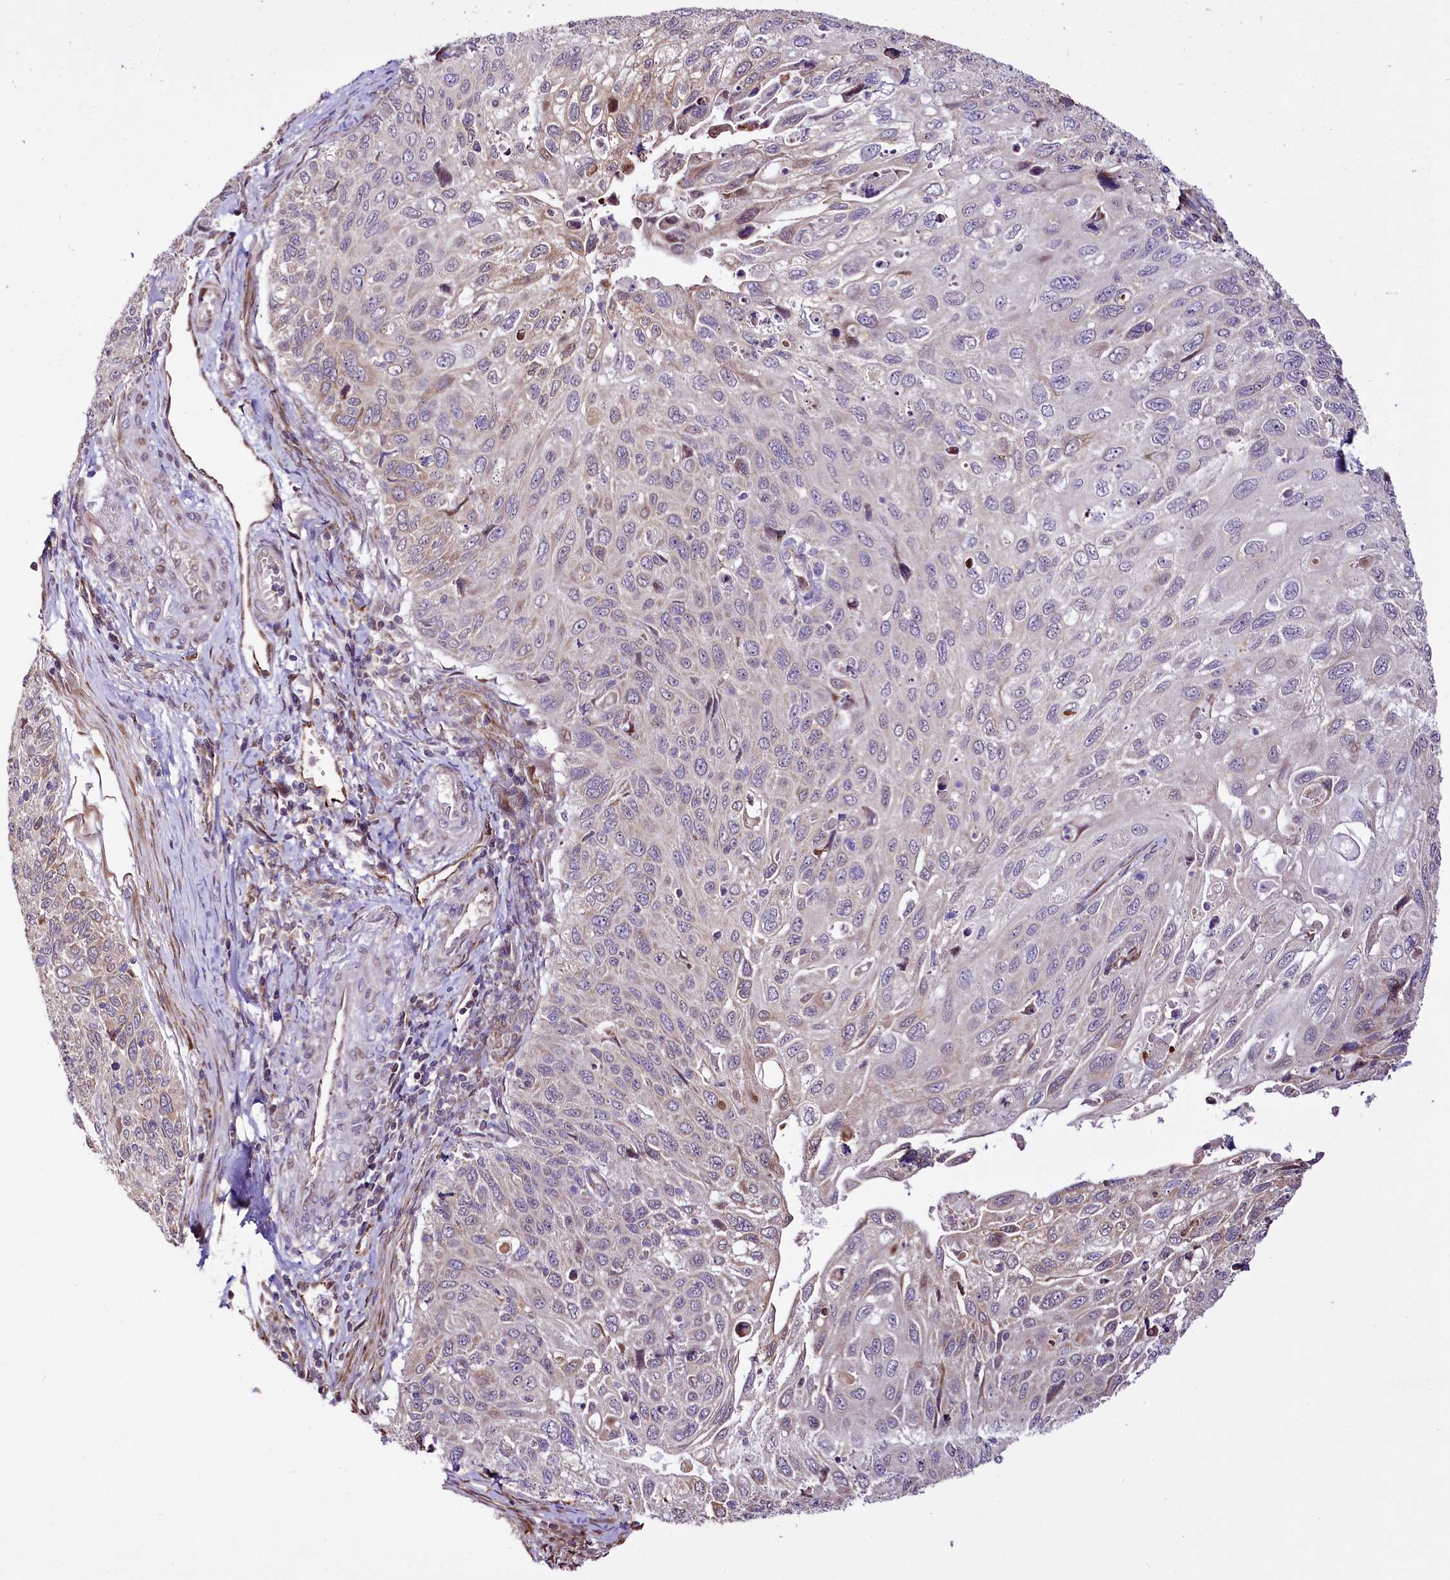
{"staining": {"intensity": "negative", "quantity": "none", "location": "none"}, "tissue": "cervical cancer", "cell_type": "Tumor cells", "image_type": "cancer", "snomed": [{"axis": "morphology", "description": "Squamous cell carcinoma, NOS"}, {"axis": "topography", "description": "Cervix"}], "caption": "Immunohistochemical staining of human cervical cancer reveals no significant positivity in tumor cells.", "gene": "CUTC", "patient": {"sex": "female", "age": 70}}